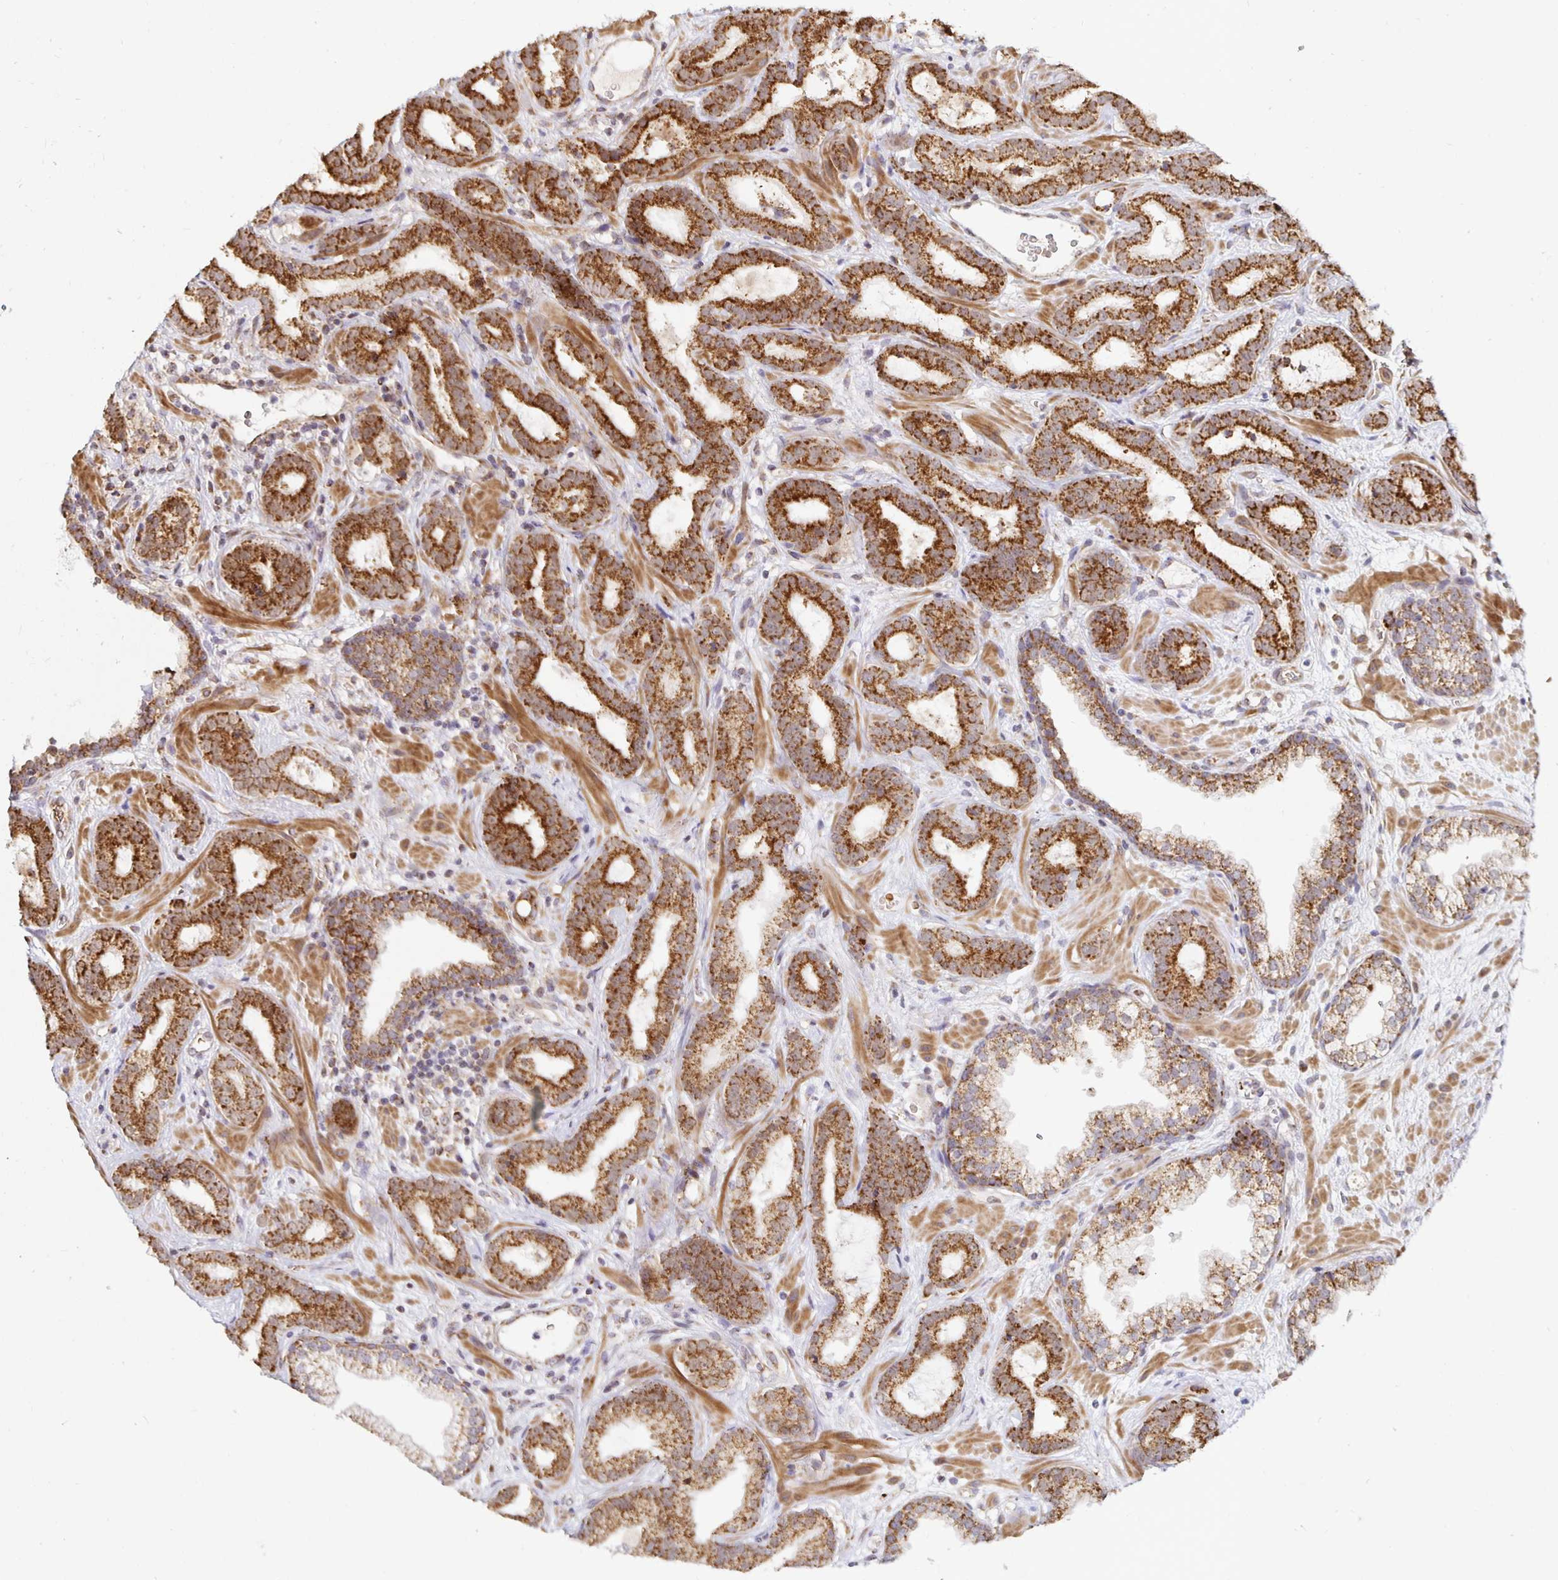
{"staining": {"intensity": "strong", "quantity": ">75%", "location": "cytoplasmic/membranous"}, "tissue": "prostate cancer", "cell_type": "Tumor cells", "image_type": "cancer", "snomed": [{"axis": "morphology", "description": "Adenocarcinoma, Low grade"}, {"axis": "topography", "description": "Prostate"}], "caption": "About >75% of tumor cells in prostate cancer show strong cytoplasmic/membranous protein staining as visualized by brown immunohistochemical staining.", "gene": "MRPL28", "patient": {"sex": "male", "age": 62}}